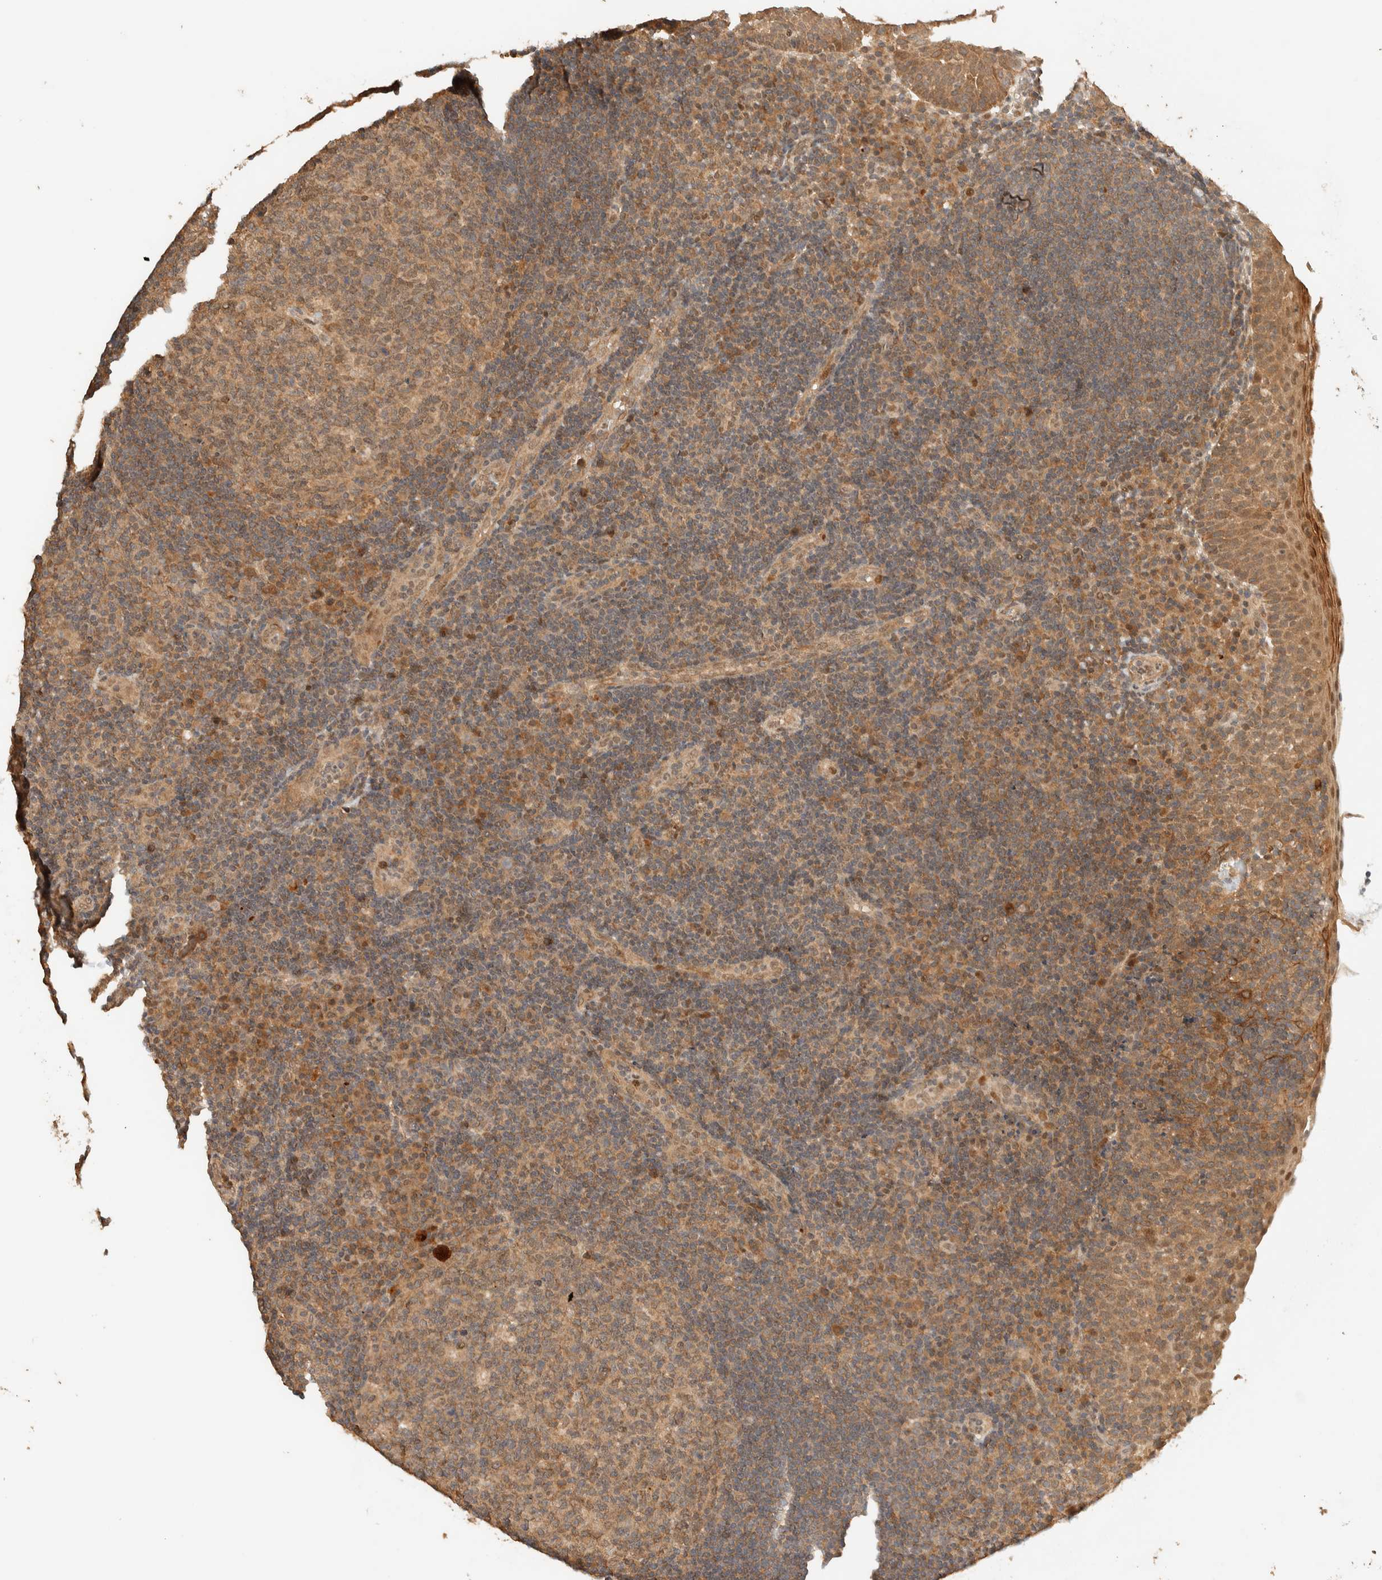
{"staining": {"intensity": "moderate", "quantity": ">75%", "location": "cytoplasmic/membranous"}, "tissue": "tonsil", "cell_type": "Germinal center cells", "image_type": "normal", "snomed": [{"axis": "morphology", "description": "Normal tissue, NOS"}, {"axis": "topography", "description": "Tonsil"}], "caption": "Brown immunohistochemical staining in normal tonsil displays moderate cytoplasmic/membranous positivity in about >75% of germinal center cells. (brown staining indicates protein expression, while blue staining denotes nuclei).", "gene": "ZBTB34", "patient": {"sex": "female", "age": 40}}